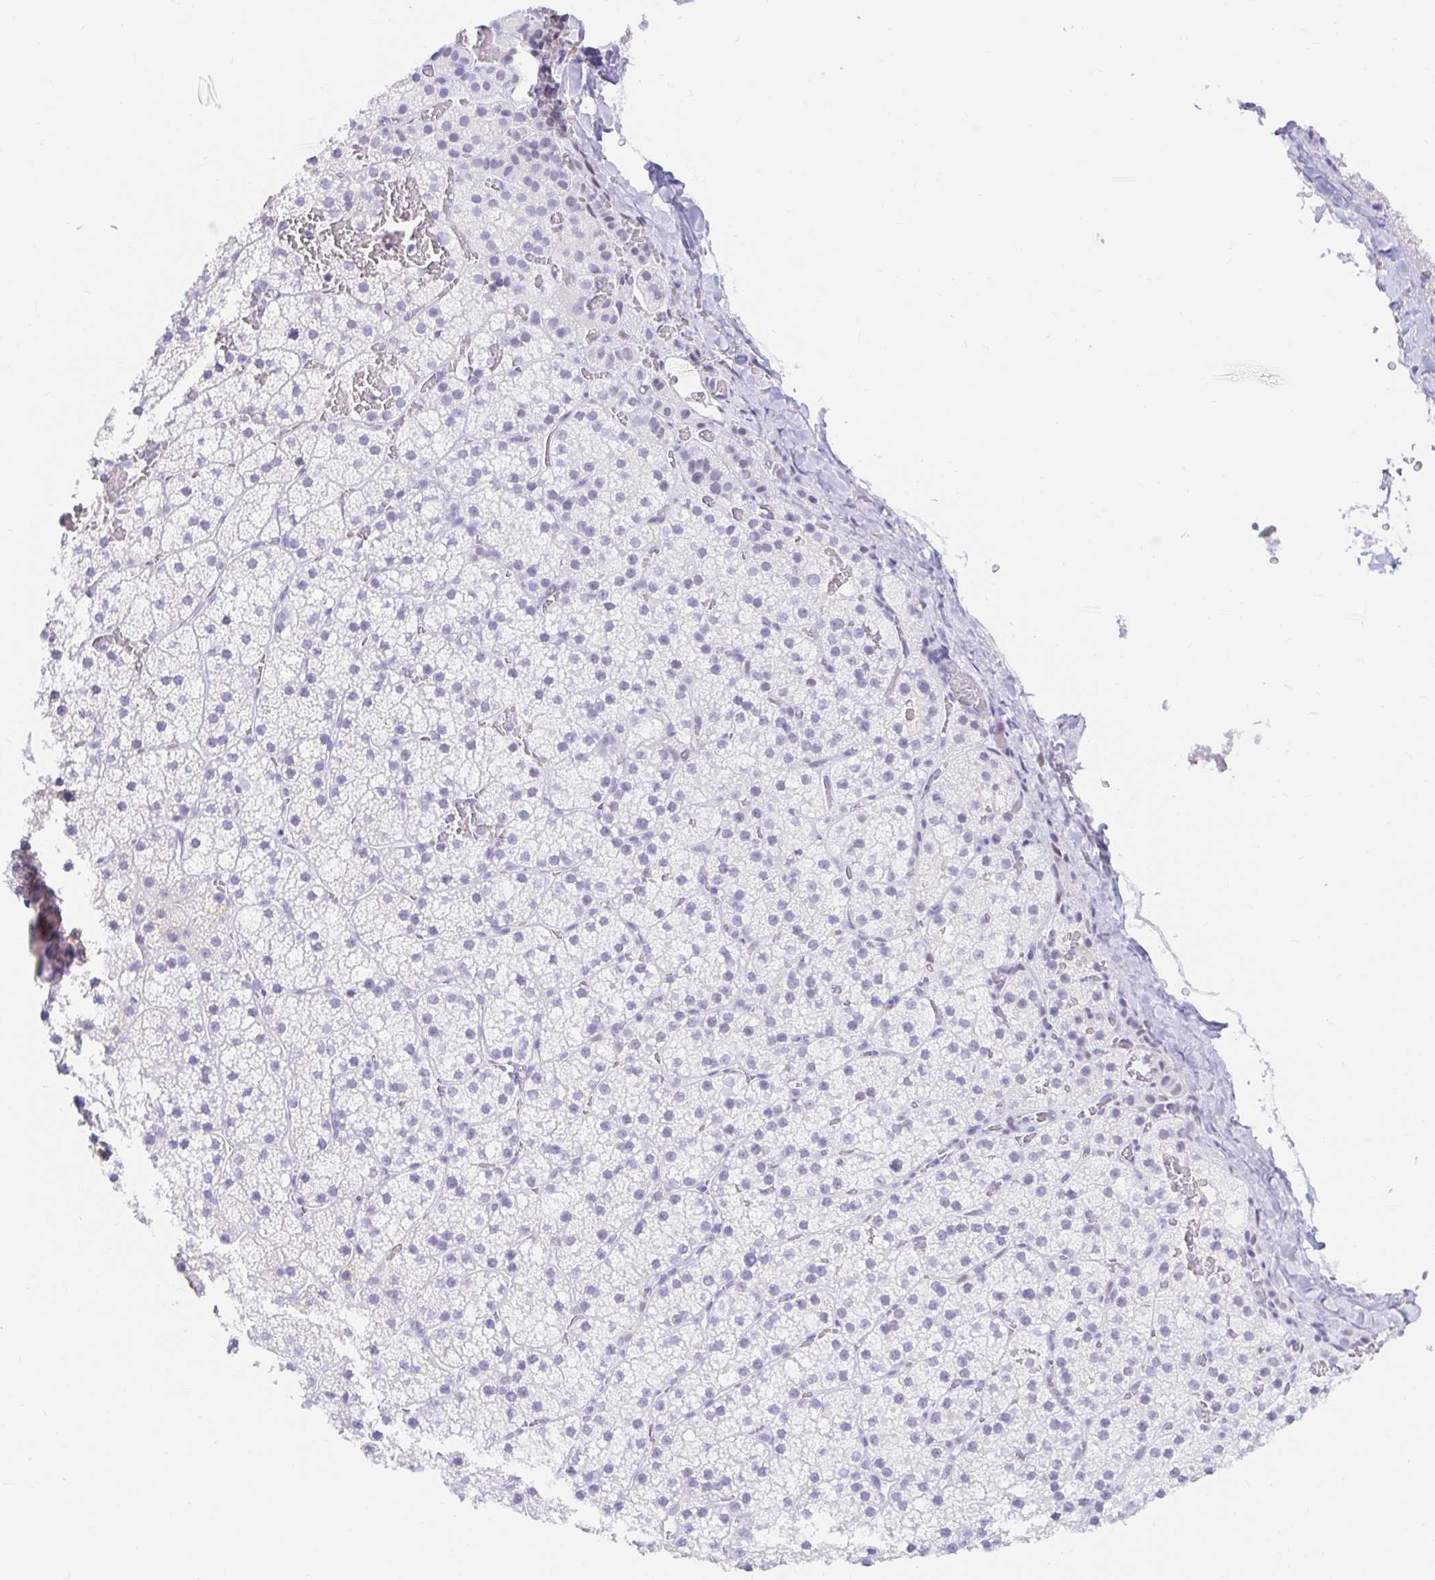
{"staining": {"intensity": "moderate", "quantity": "<25%", "location": "cytoplasmic/membranous"}, "tissue": "adrenal gland", "cell_type": "Glandular cells", "image_type": "normal", "snomed": [{"axis": "morphology", "description": "Normal tissue, NOS"}, {"axis": "topography", "description": "Adrenal gland"}], "caption": "Brown immunohistochemical staining in benign human adrenal gland shows moderate cytoplasmic/membranous expression in approximately <25% of glandular cells. The protein is stained brown, and the nuclei are stained in blue (DAB IHC with brightfield microscopy, high magnification).", "gene": "OR6T1", "patient": {"sex": "male", "age": 53}}